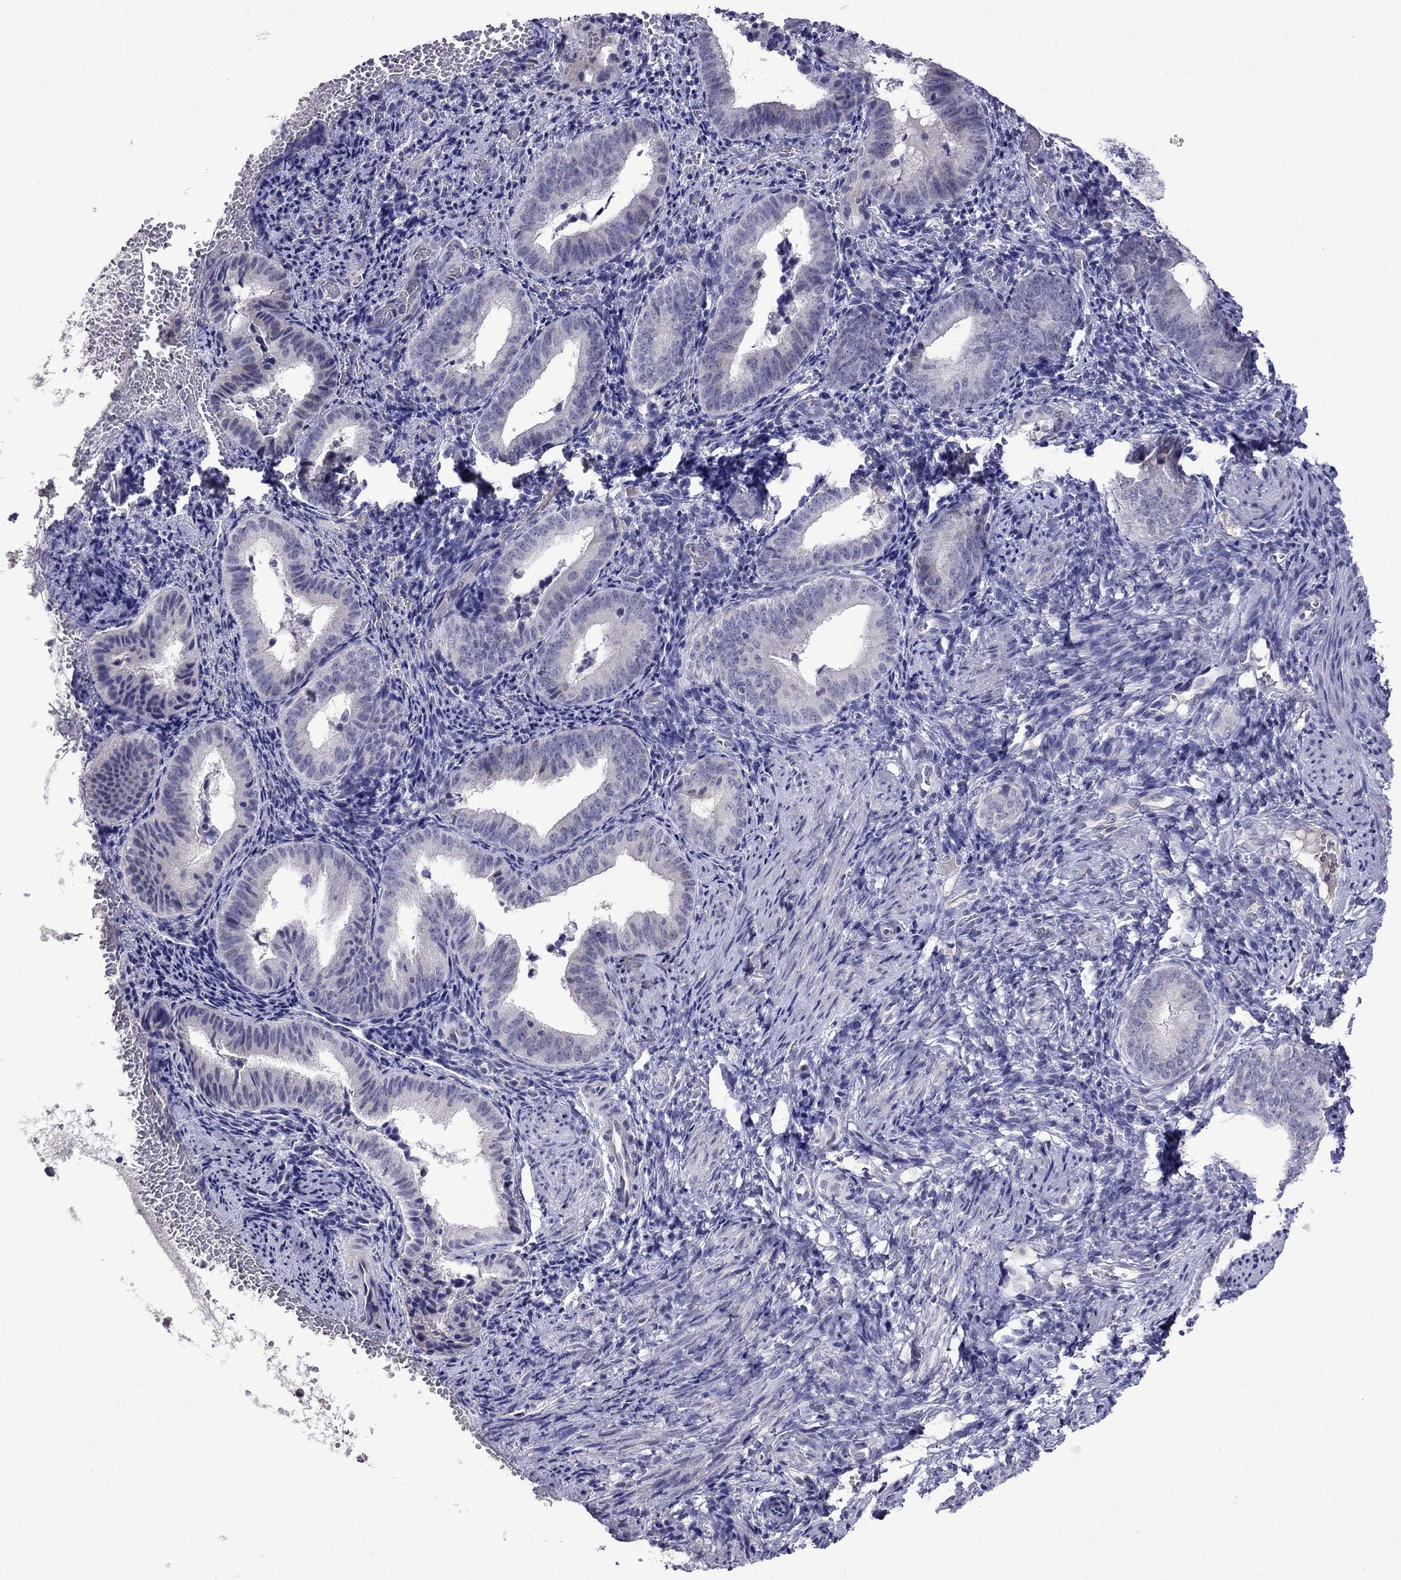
{"staining": {"intensity": "negative", "quantity": "none", "location": "none"}, "tissue": "endometrium", "cell_type": "Cells in endometrial stroma", "image_type": "normal", "snomed": [{"axis": "morphology", "description": "Normal tissue, NOS"}, {"axis": "topography", "description": "Endometrium"}], "caption": "Endometrium stained for a protein using immunohistochemistry (IHC) demonstrates no positivity cells in endometrial stroma.", "gene": "STAR", "patient": {"sex": "female", "age": 42}}